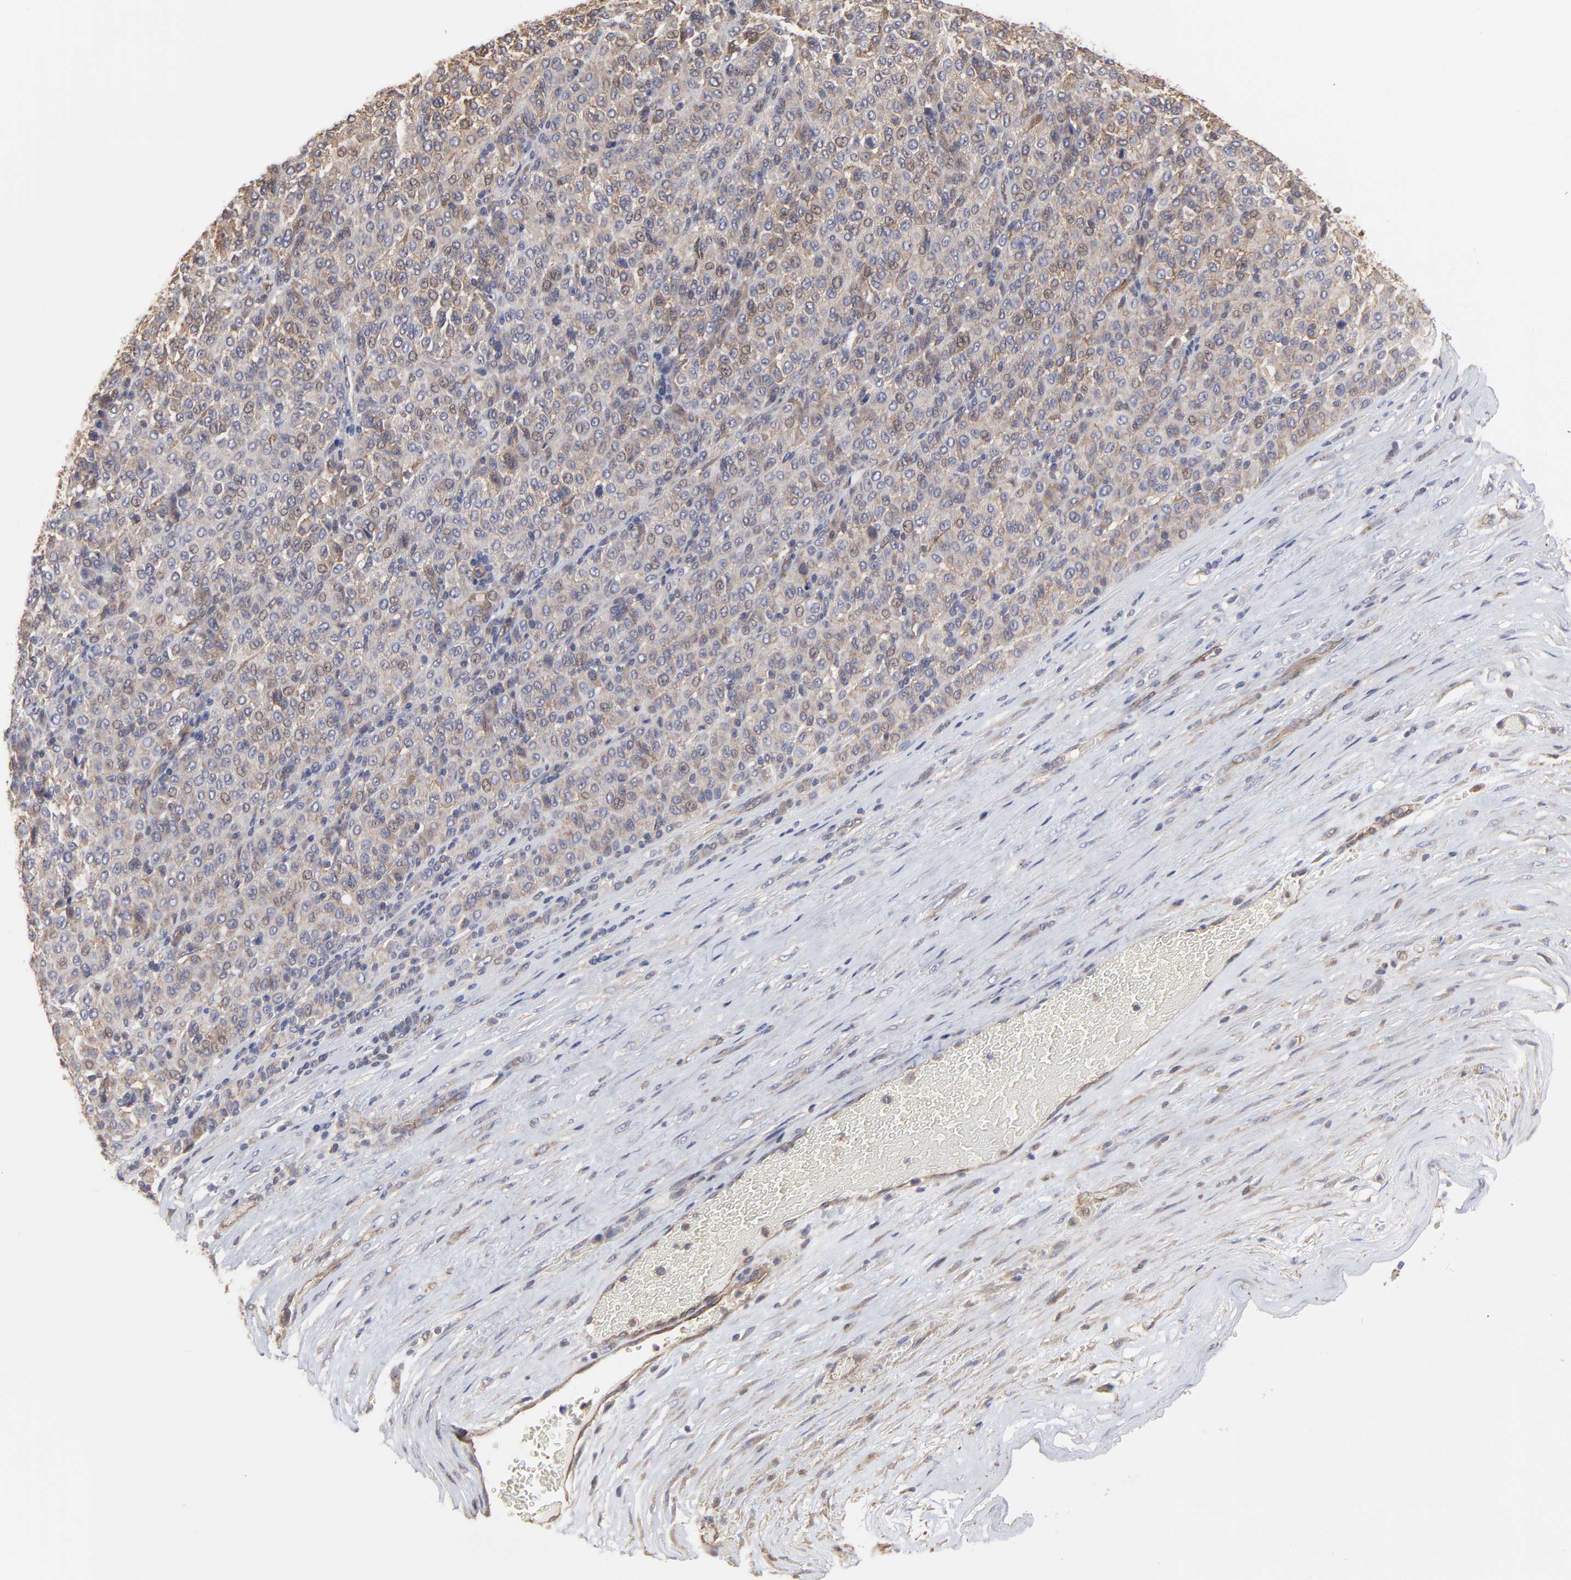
{"staining": {"intensity": "weak", "quantity": ">75%", "location": "cytoplasmic/membranous"}, "tissue": "melanoma", "cell_type": "Tumor cells", "image_type": "cancer", "snomed": [{"axis": "morphology", "description": "Malignant melanoma, Metastatic site"}, {"axis": "topography", "description": "Pancreas"}], "caption": "Malignant melanoma (metastatic site) stained for a protein shows weak cytoplasmic/membranous positivity in tumor cells. (IHC, brightfield microscopy, high magnification).", "gene": "ARMT1", "patient": {"sex": "female", "age": 30}}